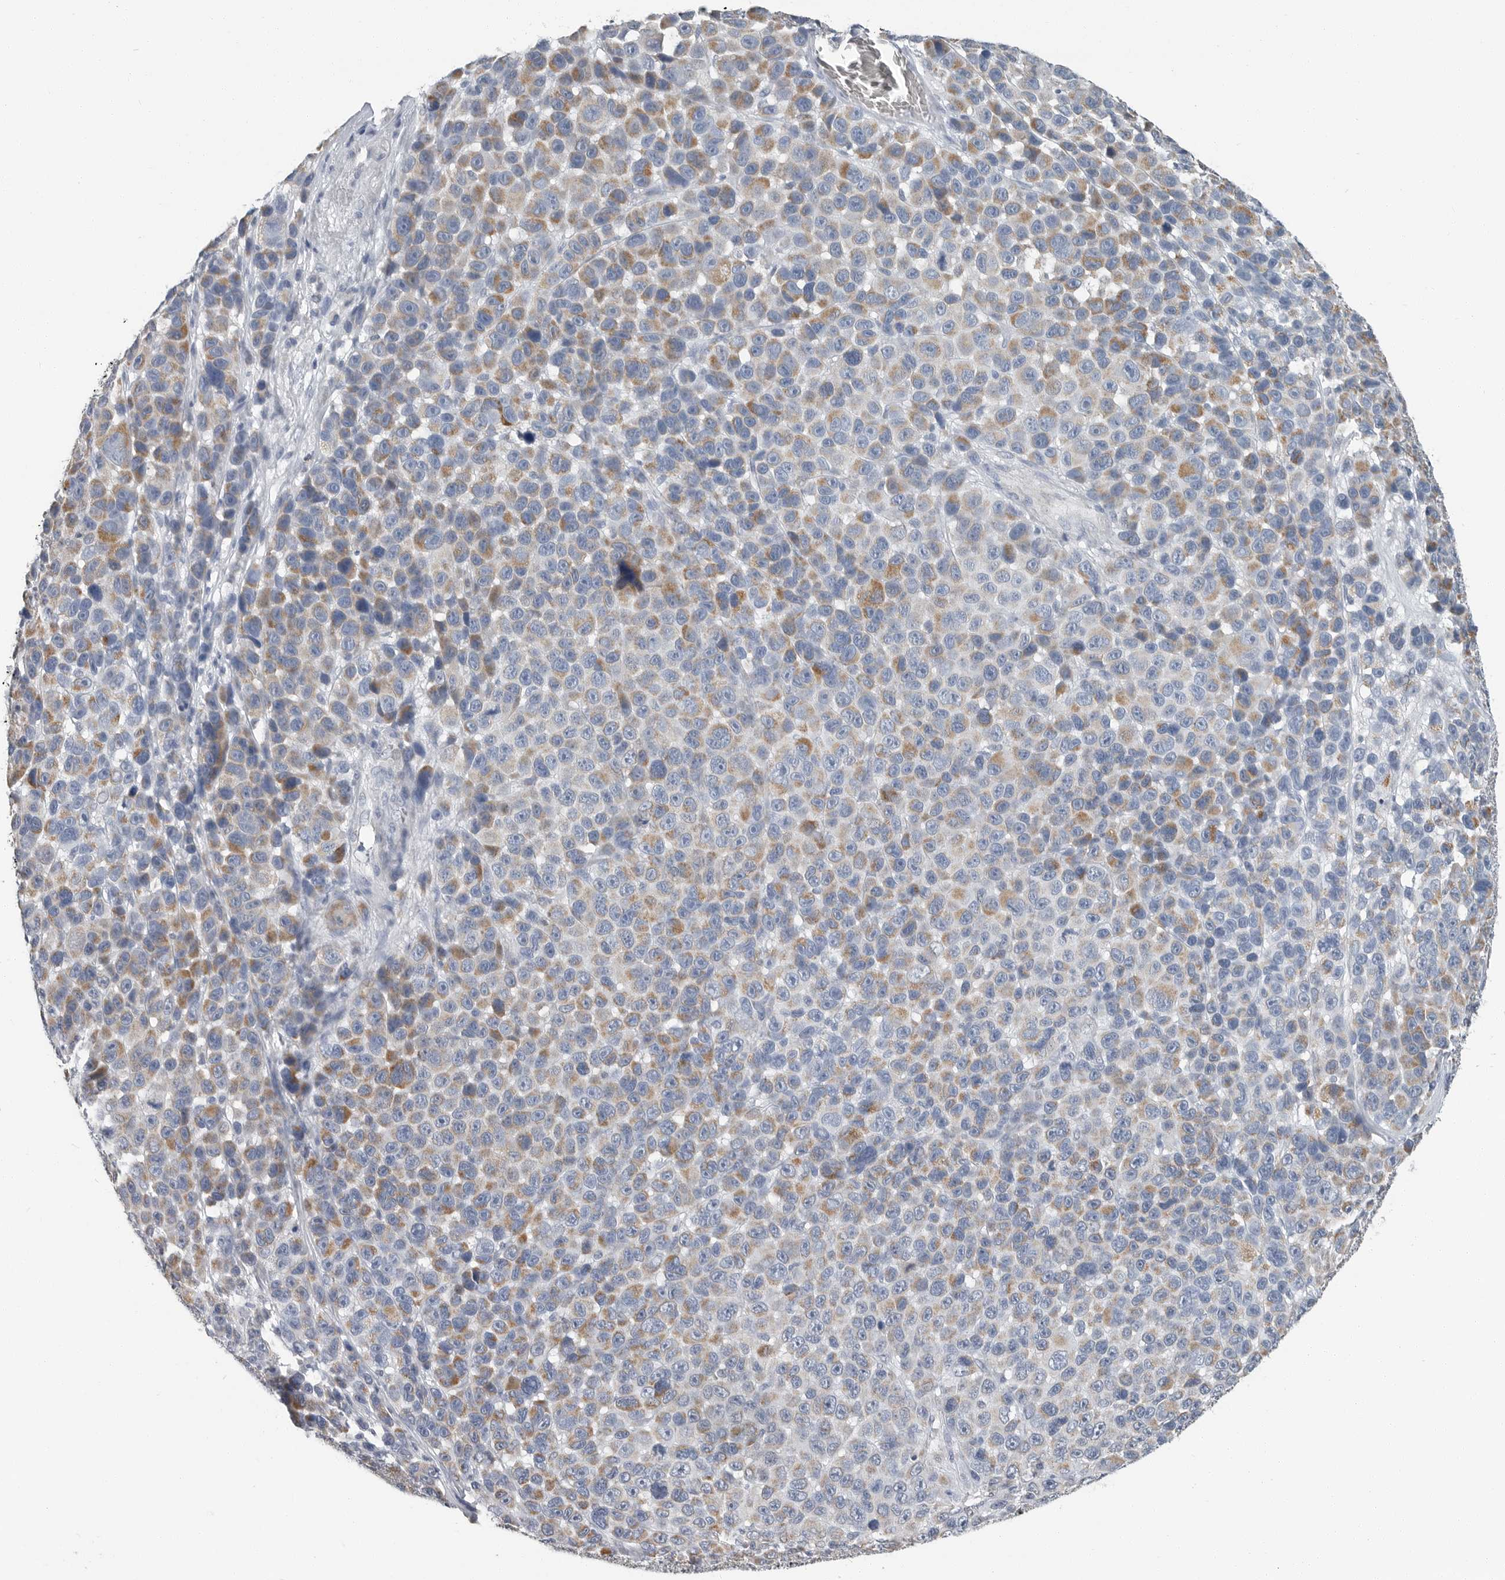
{"staining": {"intensity": "moderate", "quantity": "25%-75%", "location": "cytoplasmic/membranous"}, "tissue": "melanoma", "cell_type": "Tumor cells", "image_type": "cancer", "snomed": [{"axis": "morphology", "description": "Malignant melanoma, NOS"}, {"axis": "topography", "description": "Skin"}], "caption": "Melanoma stained for a protein (brown) shows moderate cytoplasmic/membranous positive positivity in approximately 25%-75% of tumor cells.", "gene": "PLN", "patient": {"sex": "male", "age": 53}}